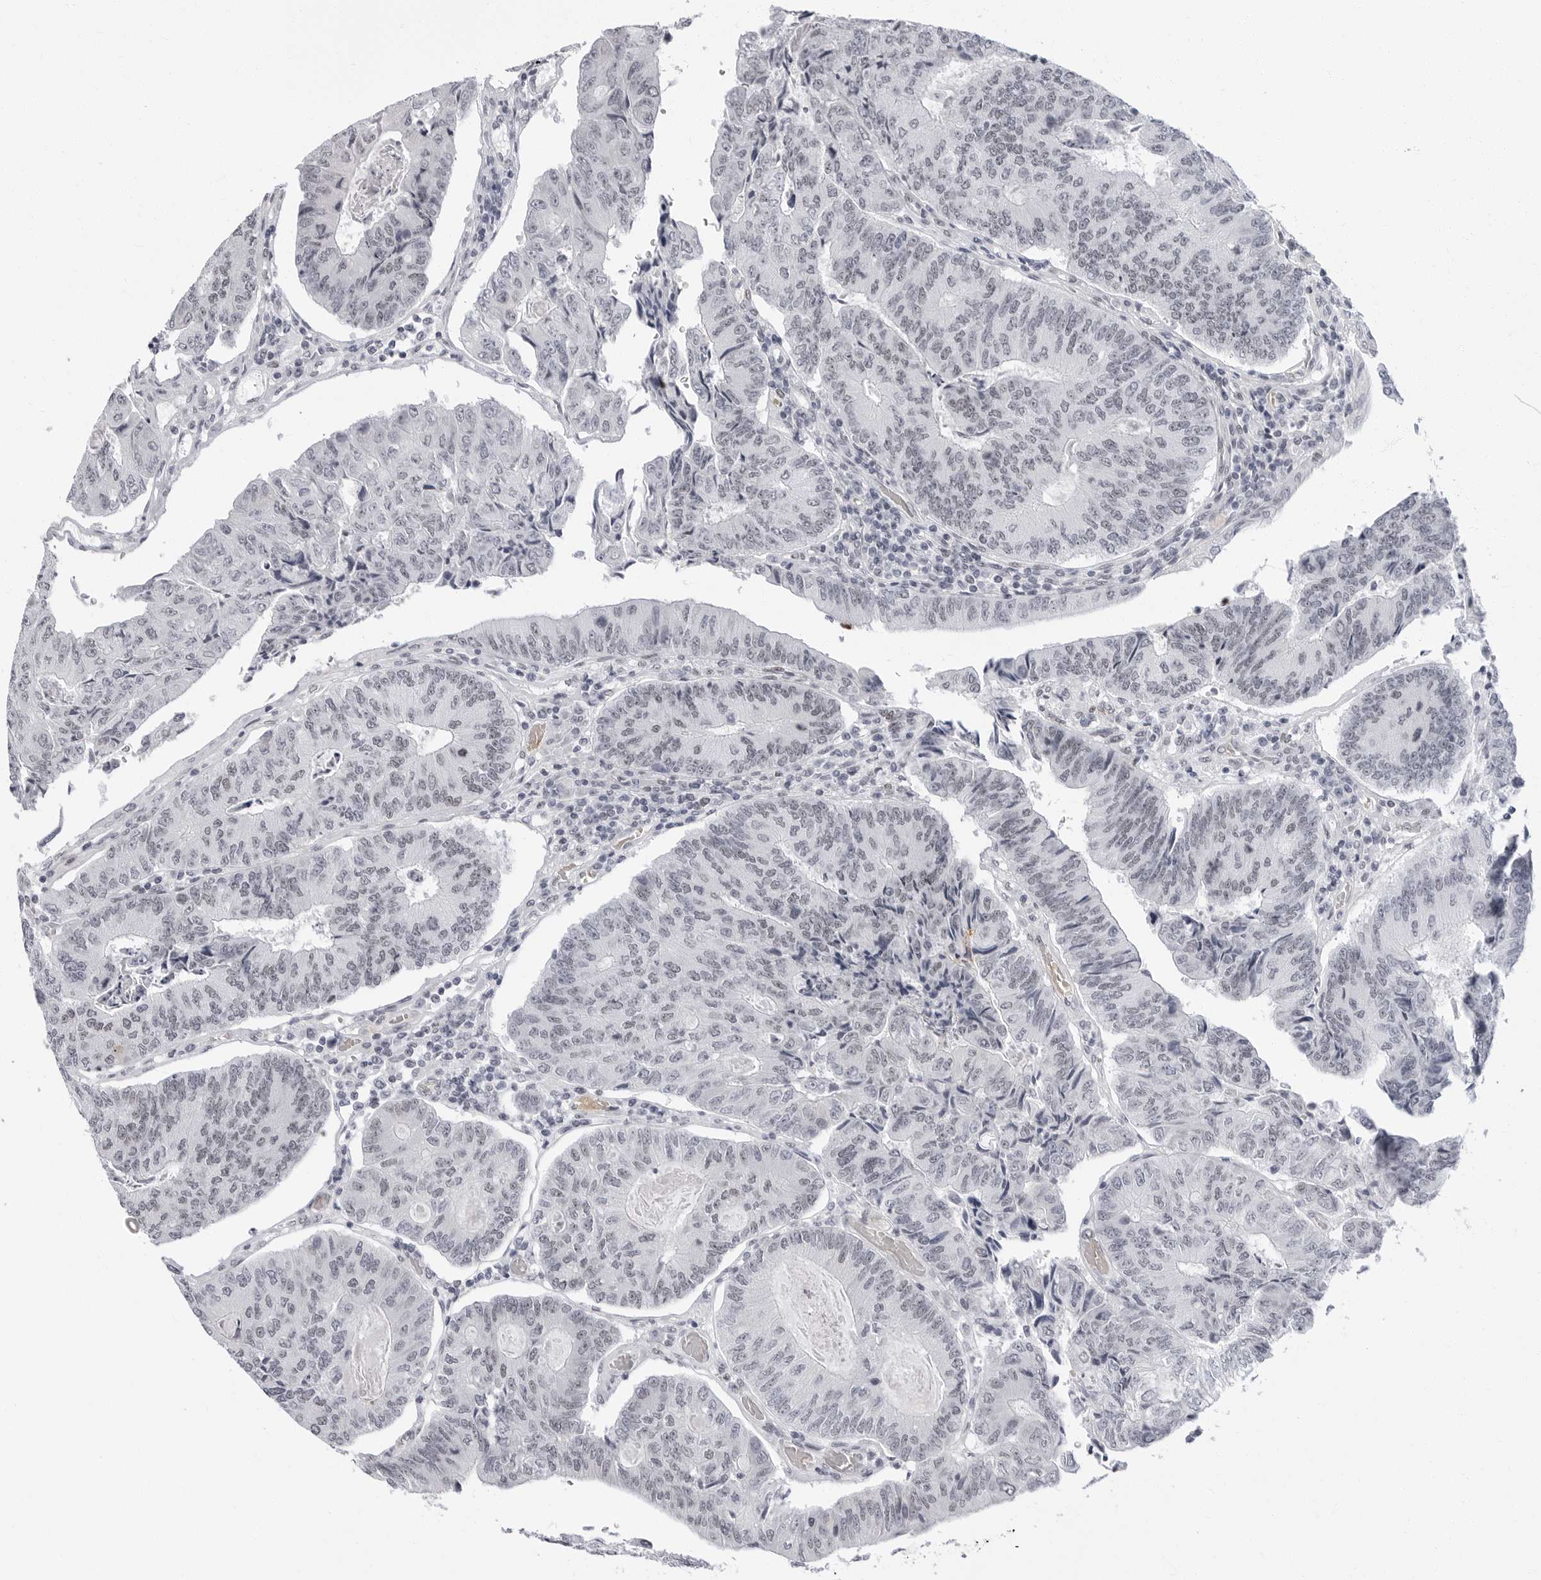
{"staining": {"intensity": "negative", "quantity": "none", "location": "none"}, "tissue": "colorectal cancer", "cell_type": "Tumor cells", "image_type": "cancer", "snomed": [{"axis": "morphology", "description": "Adenocarcinoma, NOS"}, {"axis": "topography", "description": "Colon"}], "caption": "Immunohistochemistry image of neoplastic tissue: colorectal cancer stained with DAB (3,3'-diaminobenzidine) exhibits no significant protein expression in tumor cells.", "gene": "VEZF1", "patient": {"sex": "female", "age": 67}}